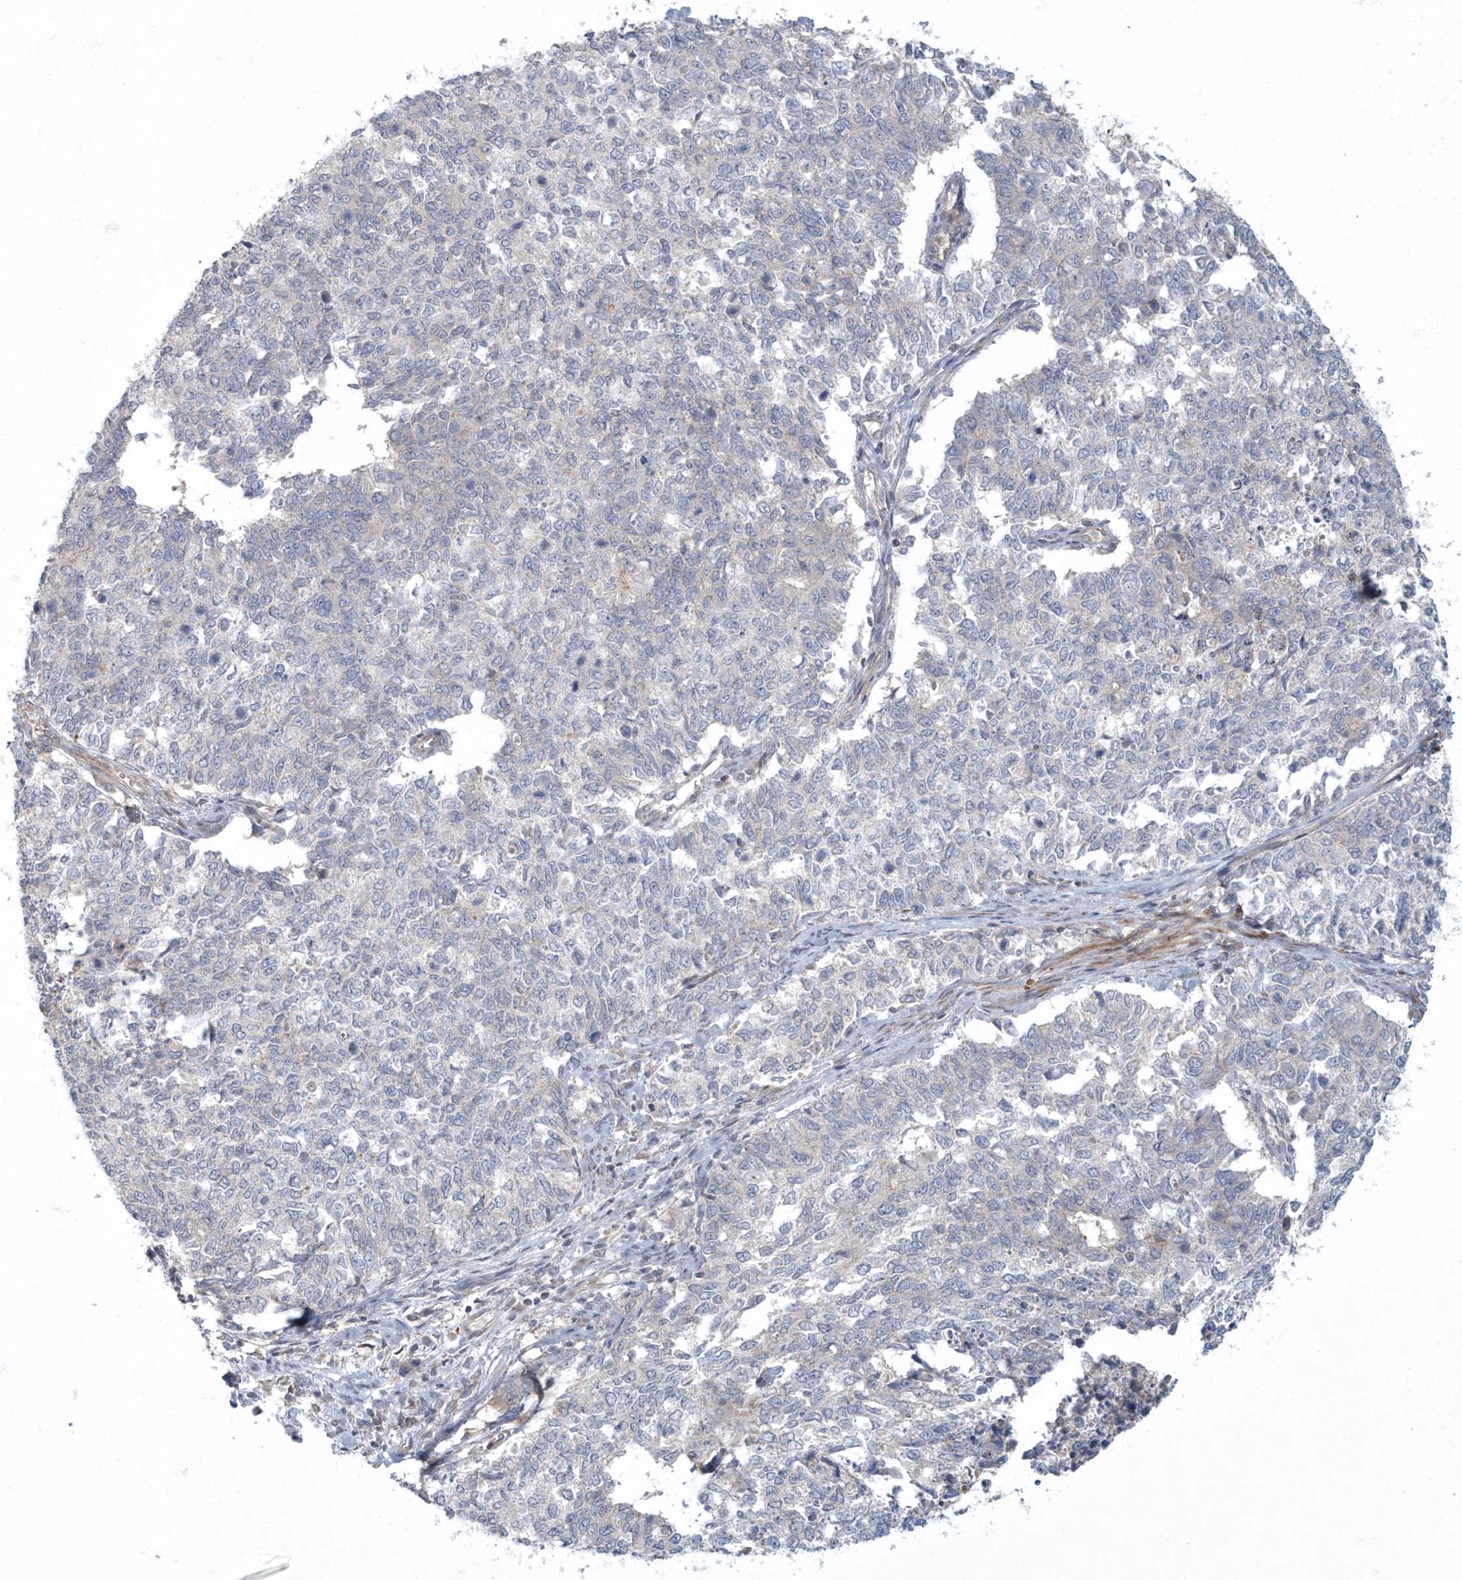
{"staining": {"intensity": "negative", "quantity": "none", "location": "none"}, "tissue": "cervical cancer", "cell_type": "Tumor cells", "image_type": "cancer", "snomed": [{"axis": "morphology", "description": "Squamous cell carcinoma, NOS"}, {"axis": "topography", "description": "Cervix"}], "caption": "Micrograph shows no significant protein positivity in tumor cells of squamous cell carcinoma (cervical).", "gene": "ARHGEF38", "patient": {"sex": "female", "age": 63}}